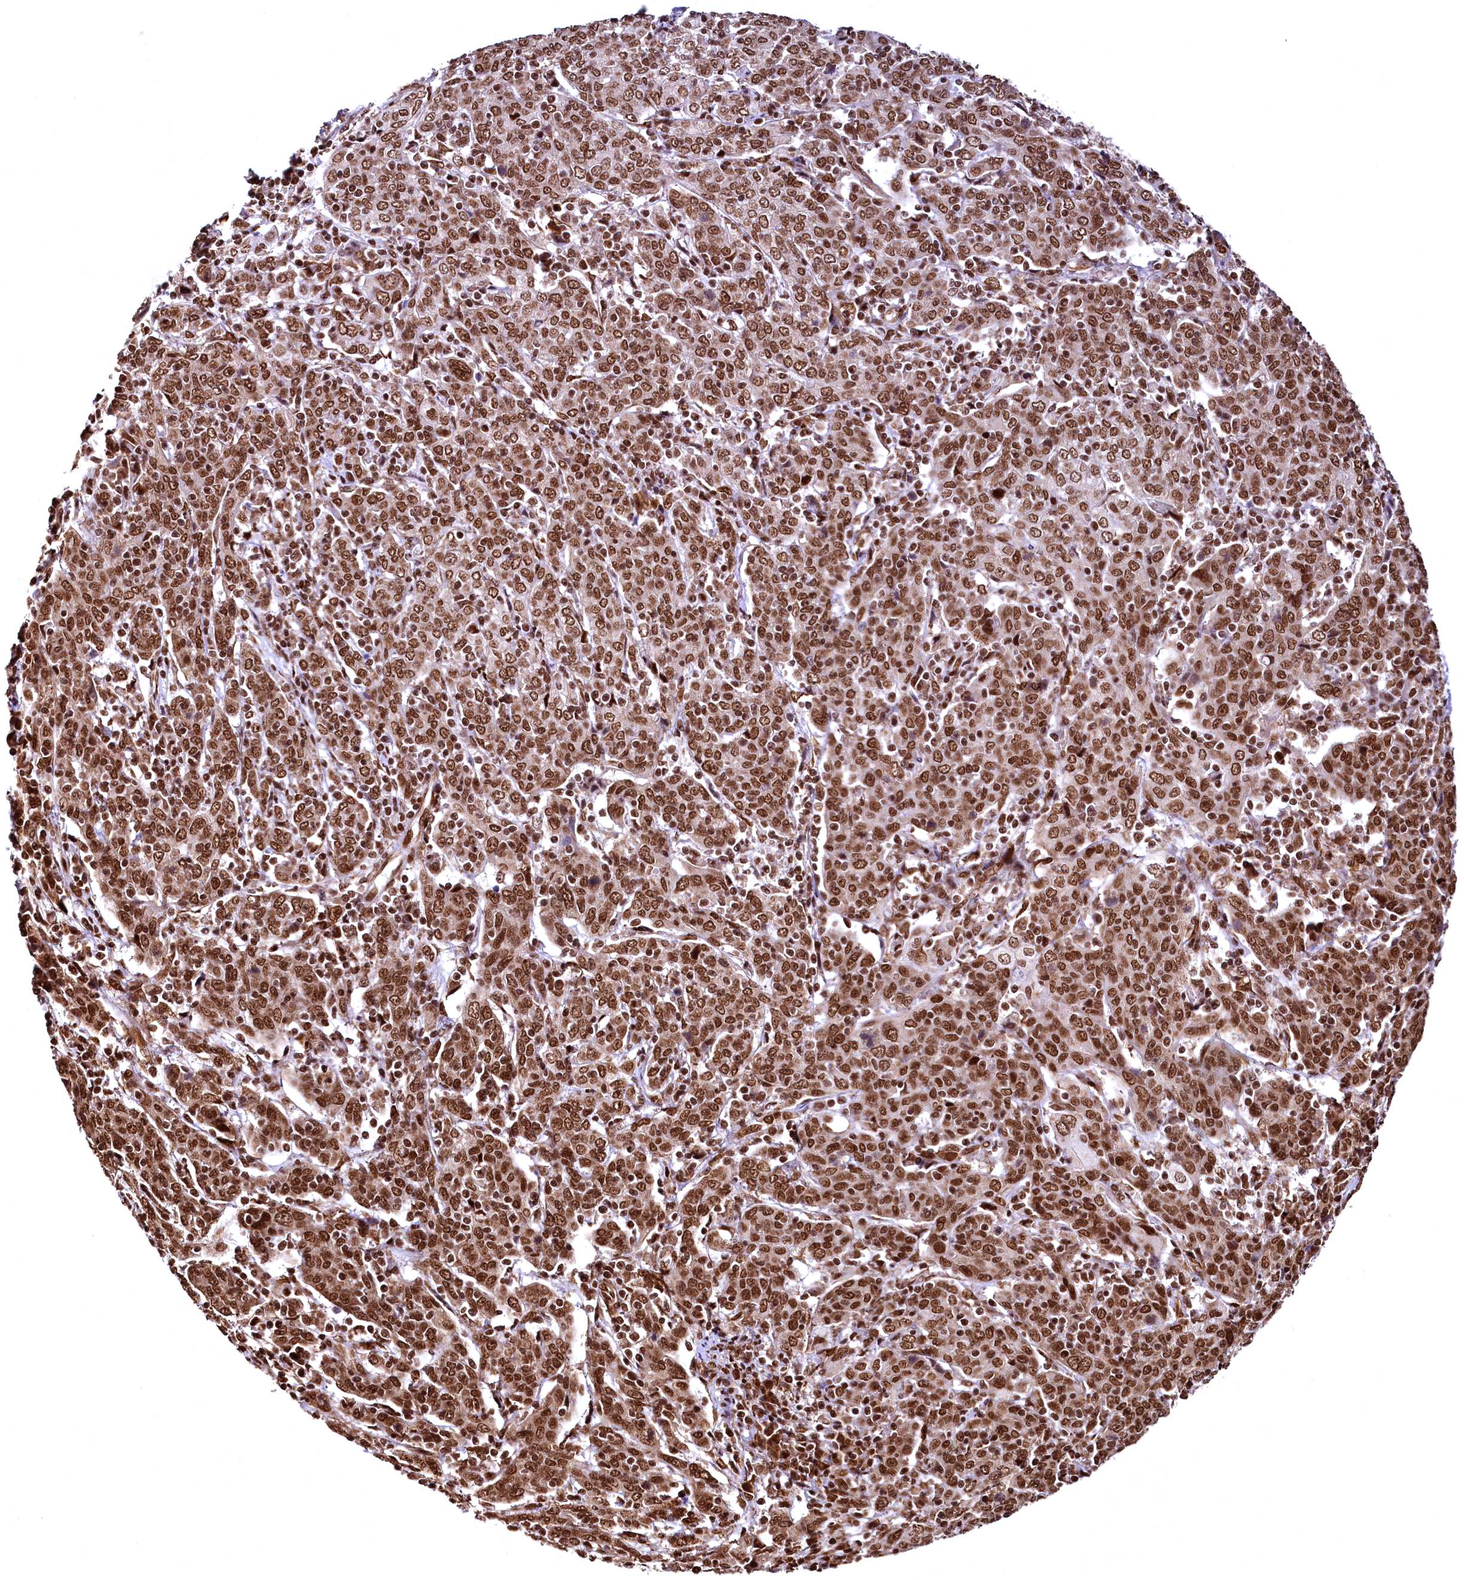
{"staining": {"intensity": "strong", "quantity": ">75%", "location": "nuclear"}, "tissue": "cervical cancer", "cell_type": "Tumor cells", "image_type": "cancer", "snomed": [{"axis": "morphology", "description": "Squamous cell carcinoma, NOS"}, {"axis": "topography", "description": "Cervix"}], "caption": "Cervical cancer (squamous cell carcinoma) stained with a protein marker exhibits strong staining in tumor cells.", "gene": "PDS5B", "patient": {"sex": "female", "age": 67}}